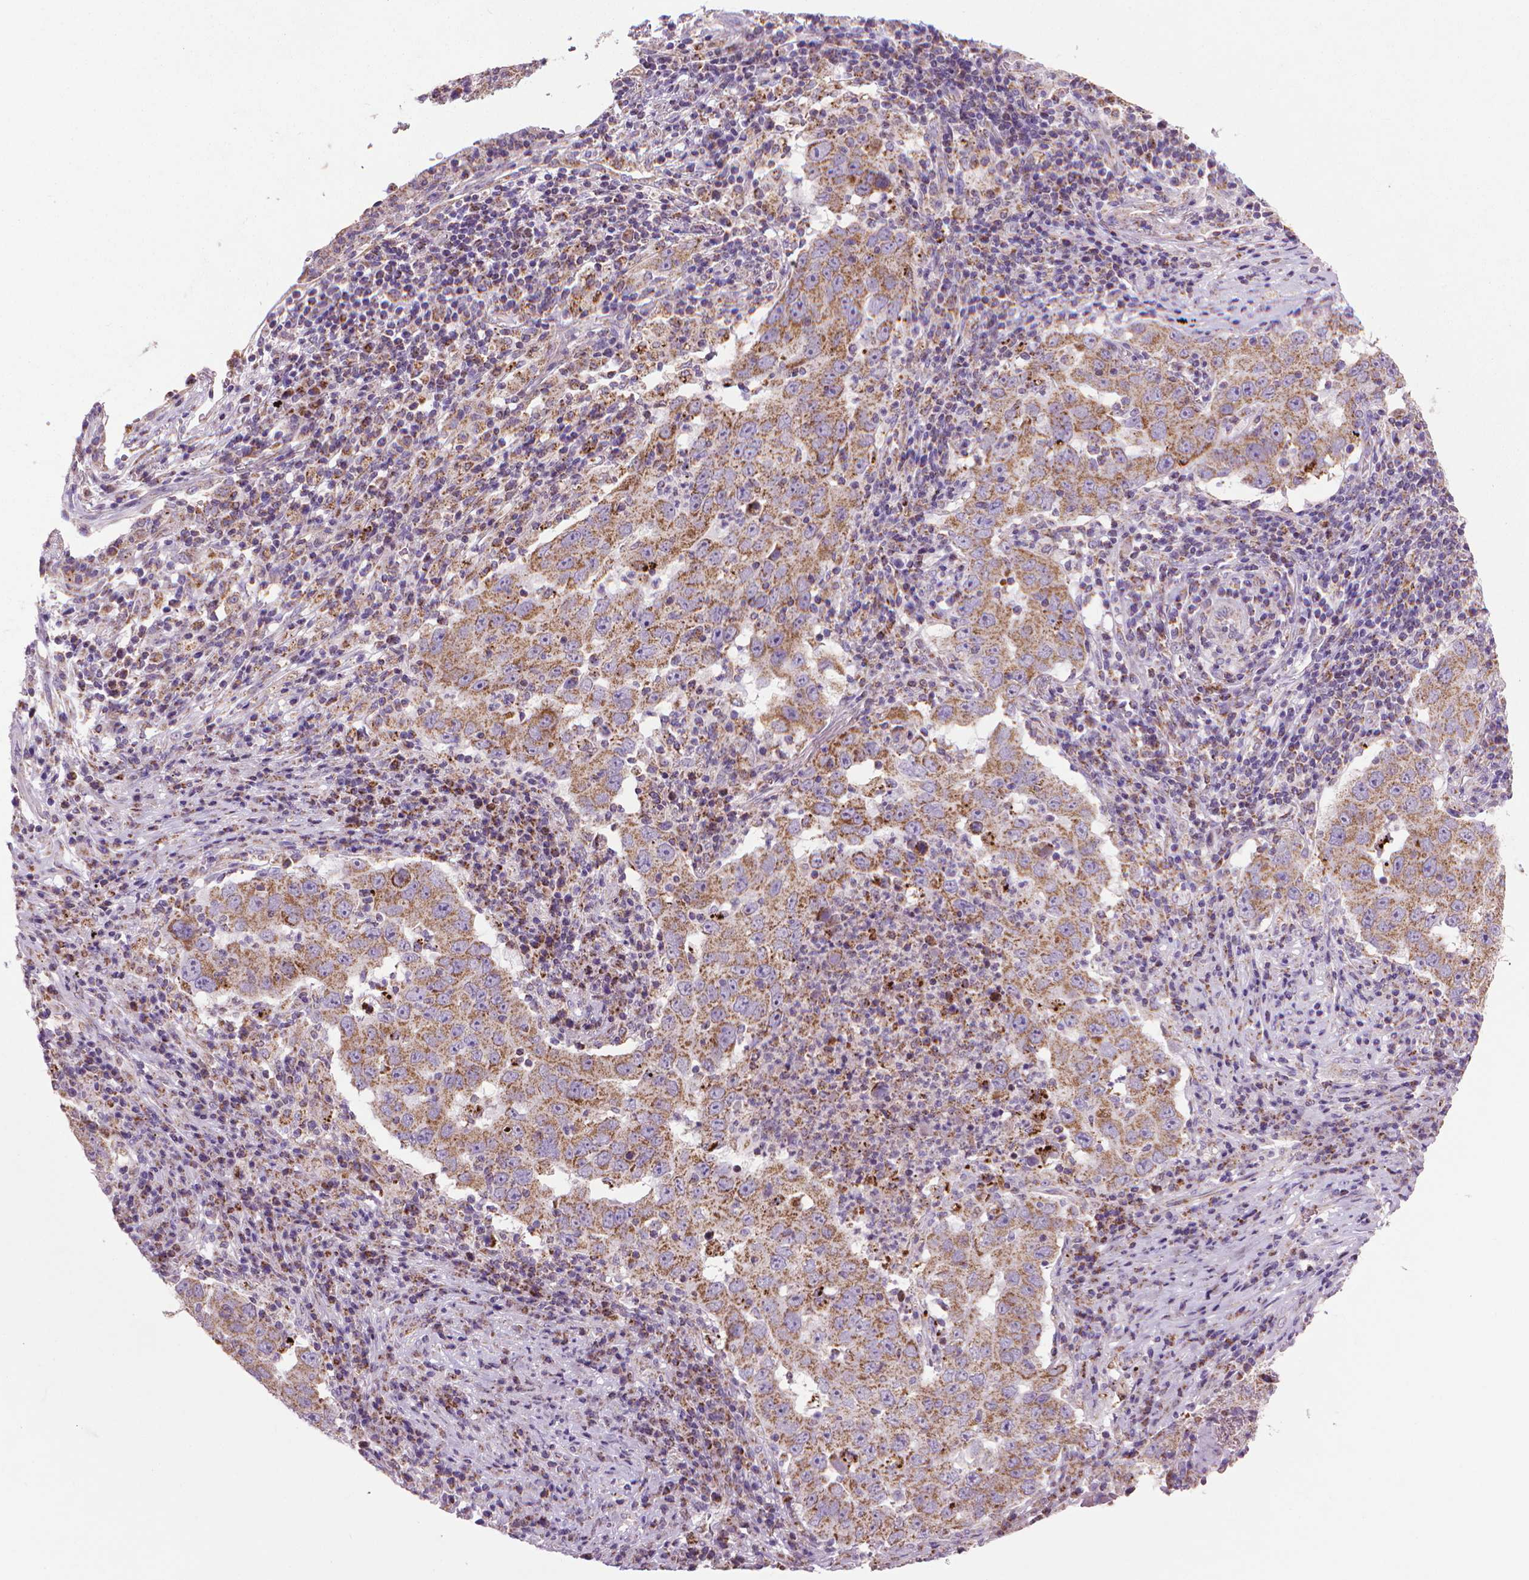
{"staining": {"intensity": "moderate", "quantity": ">75%", "location": "cytoplasmic/membranous"}, "tissue": "lung cancer", "cell_type": "Tumor cells", "image_type": "cancer", "snomed": [{"axis": "morphology", "description": "Adenocarcinoma, NOS"}, {"axis": "topography", "description": "Lung"}], "caption": "Moderate cytoplasmic/membranous protein positivity is seen in approximately >75% of tumor cells in adenocarcinoma (lung). The protein is shown in brown color, while the nuclei are stained blue.", "gene": "VDAC1", "patient": {"sex": "male", "age": 73}}